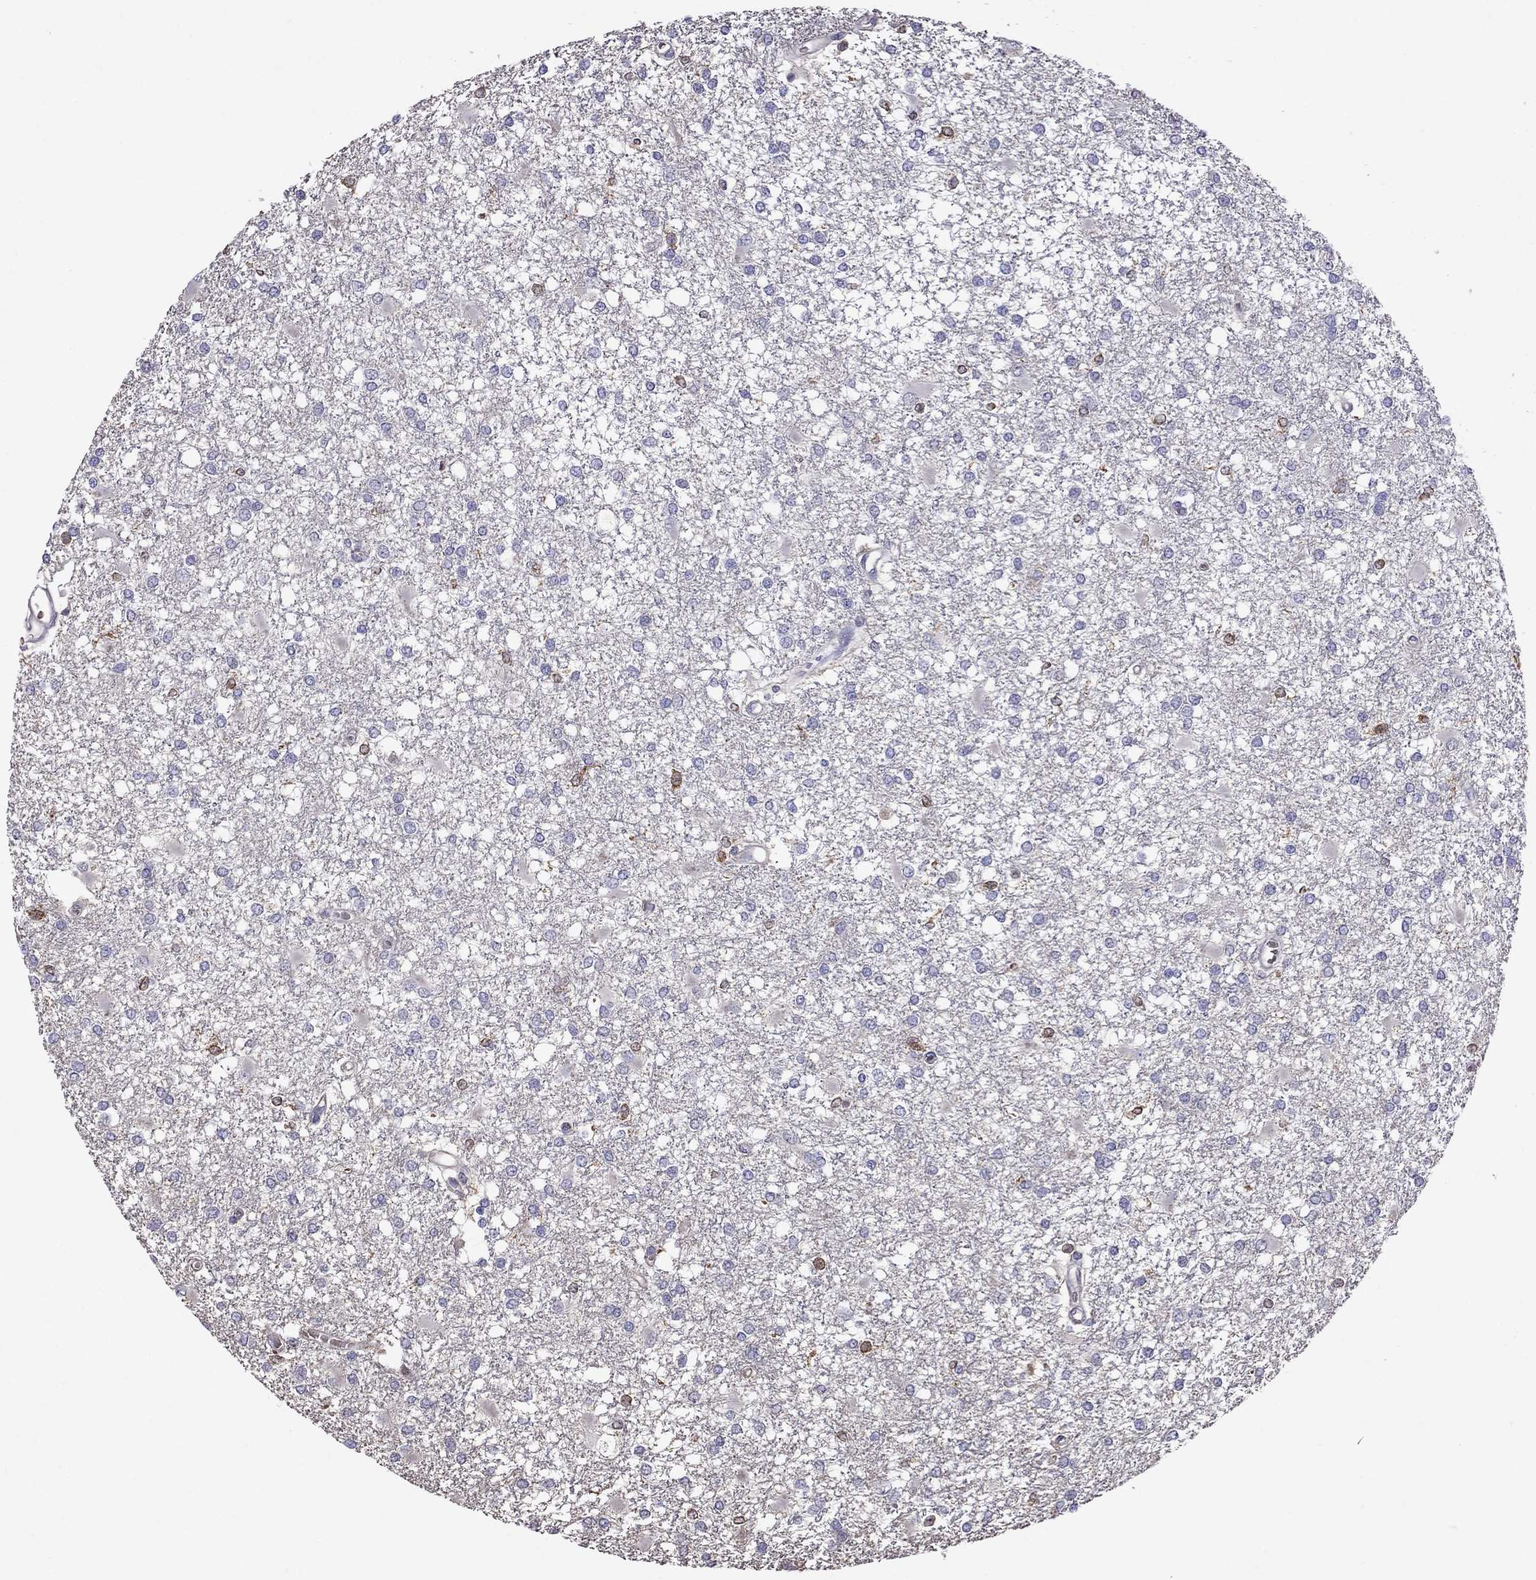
{"staining": {"intensity": "negative", "quantity": "none", "location": "none"}, "tissue": "glioma", "cell_type": "Tumor cells", "image_type": "cancer", "snomed": [{"axis": "morphology", "description": "Glioma, malignant, High grade"}, {"axis": "topography", "description": "Cerebral cortex"}], "caption": "A histopathology image of human malignant high-grade glioma is negative for staining in tumor cells.", "gene": "ADAM28", "patient": {"sex": "male", "age": 79}}